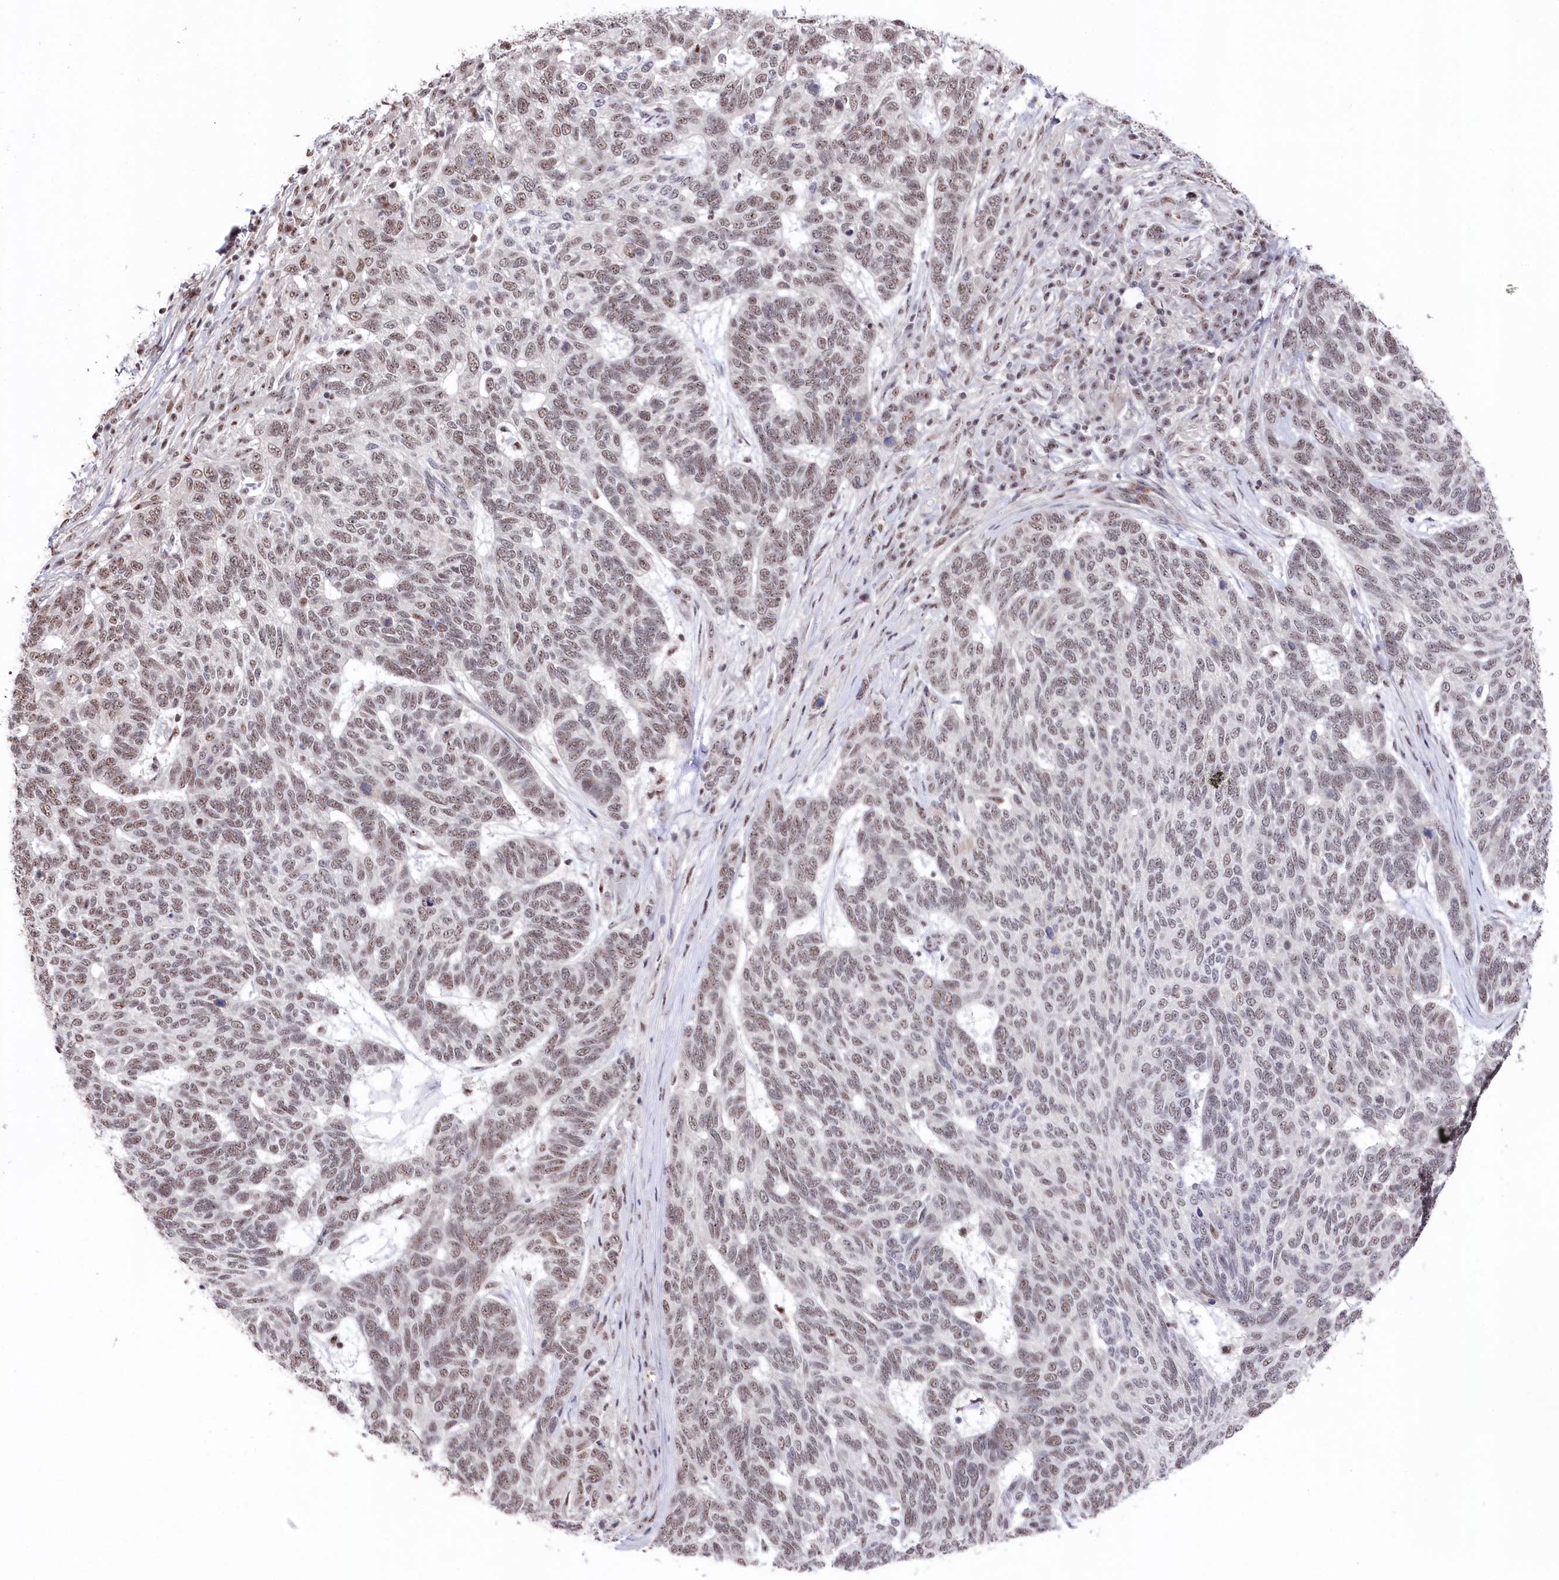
{"staining": {"intensity": "weak", "quantity": "<25%", "location": "nuclear"}, "tissue": "skin cancer", "cell_type": "Tumor cells", "image_type": "cancer", "snomed": [{"axis": "morphology", "description": "Basal cell carcinoma"}, {"axis": "topography", "description": "Skin"}], "caption": "A photomicrograph of skin basal cell carcinoma stained for a protein exhibits no brown staining in tumor cells.", "gene": "POLR2H", "patient": {"sex": "female", "age": 65}}